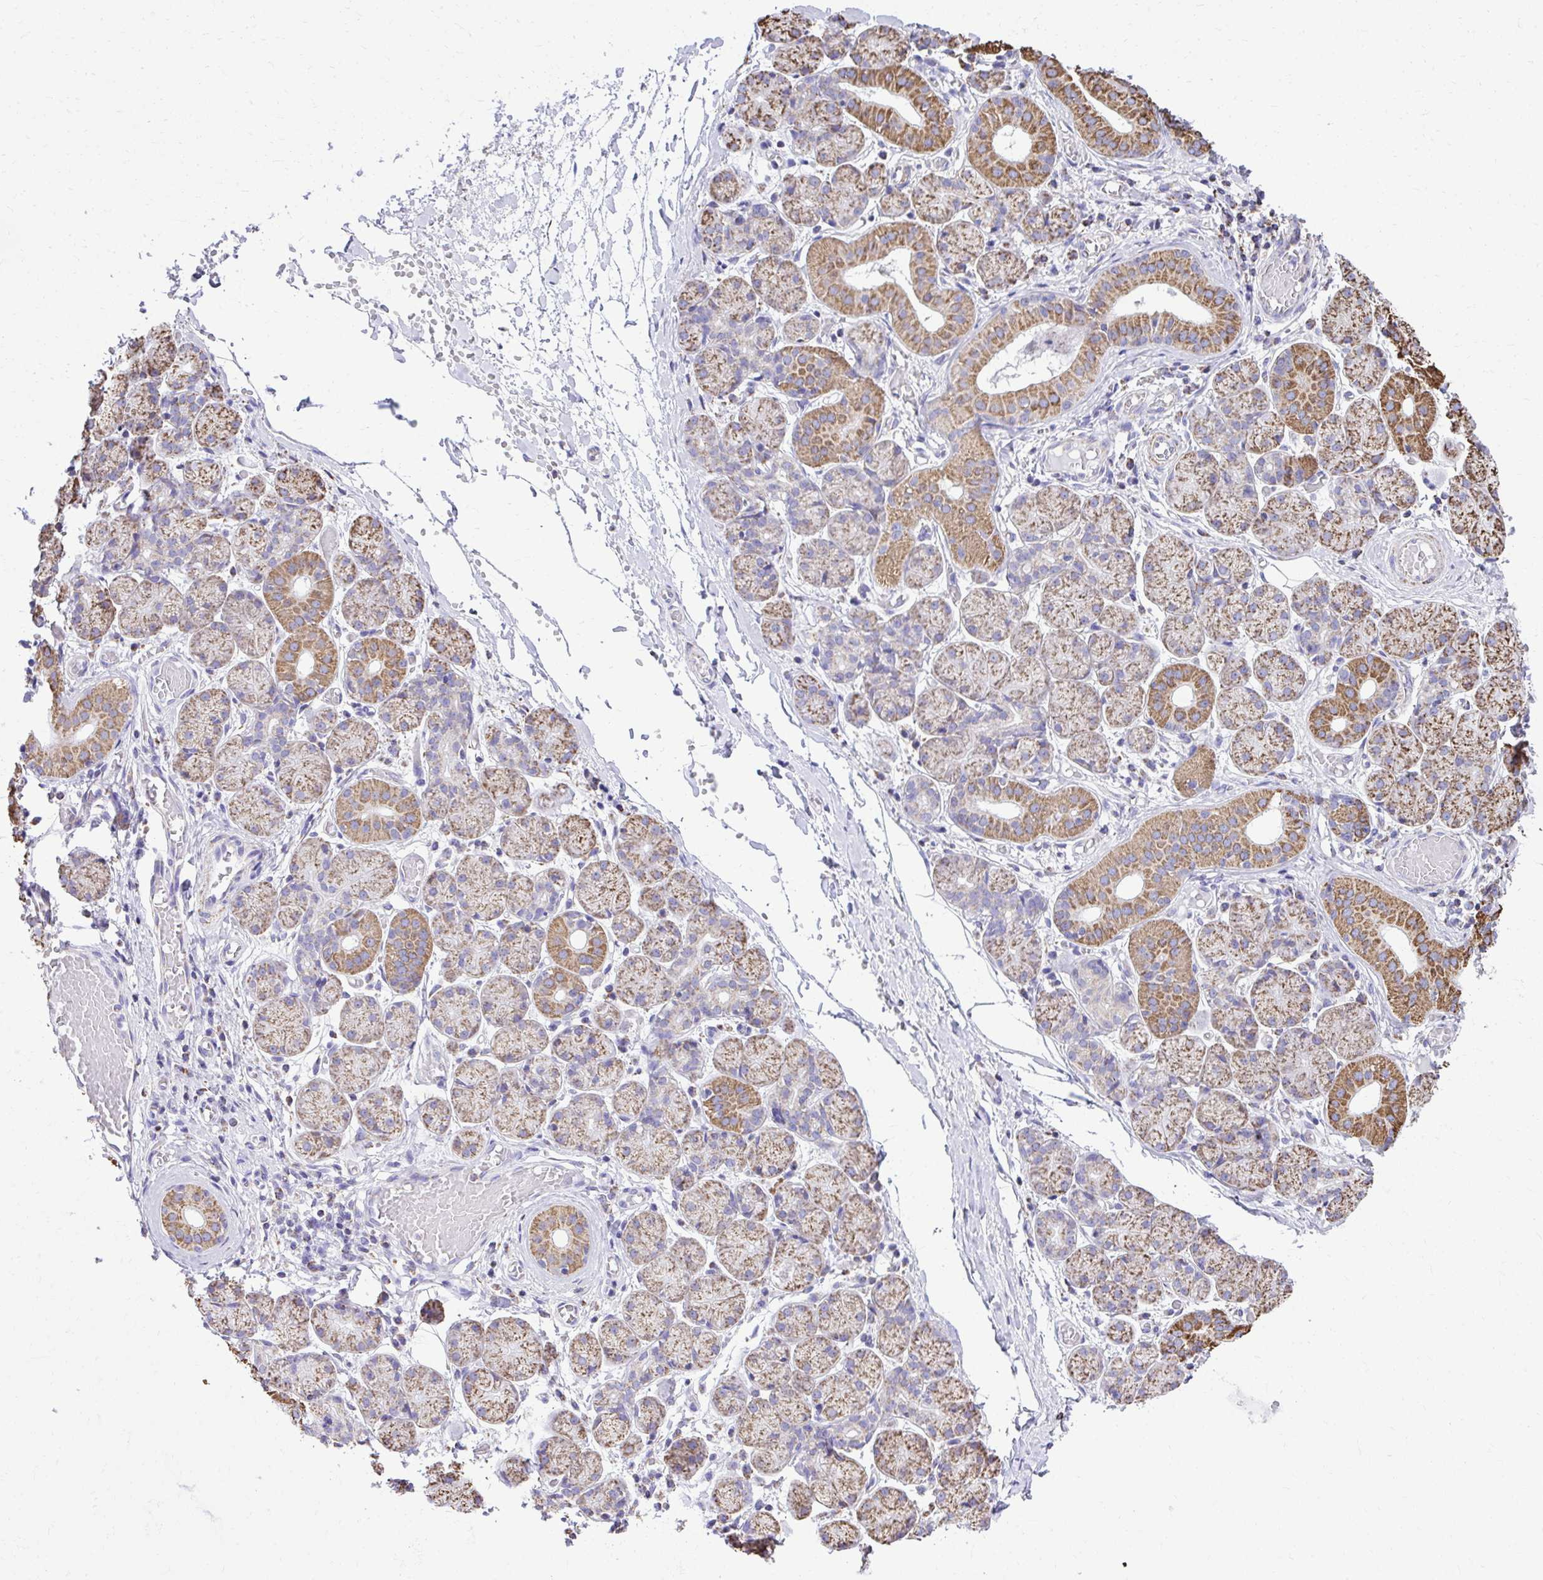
{"staining": {"intensity": "moderate", "quantity": "25%-75%", "location": "cytoplasmic/membranous"}, "tissue": "salivary gland", "cell_type": "Glandular cells", "image_type": "normal", "snomed": [{"axis": "morphology", "description": "Normal tissue, NOS"}, {"axis": "topography", "description": "Salivary gland"}], "caption": "Brown immunohistochemical staining in unremarkable salivary gland displays moderate cytoplasmic/membranous staining in about 25%-75% of glandular cells.", "gene": "MPZL2", "patient": {"sex": "female", "age": 24}}